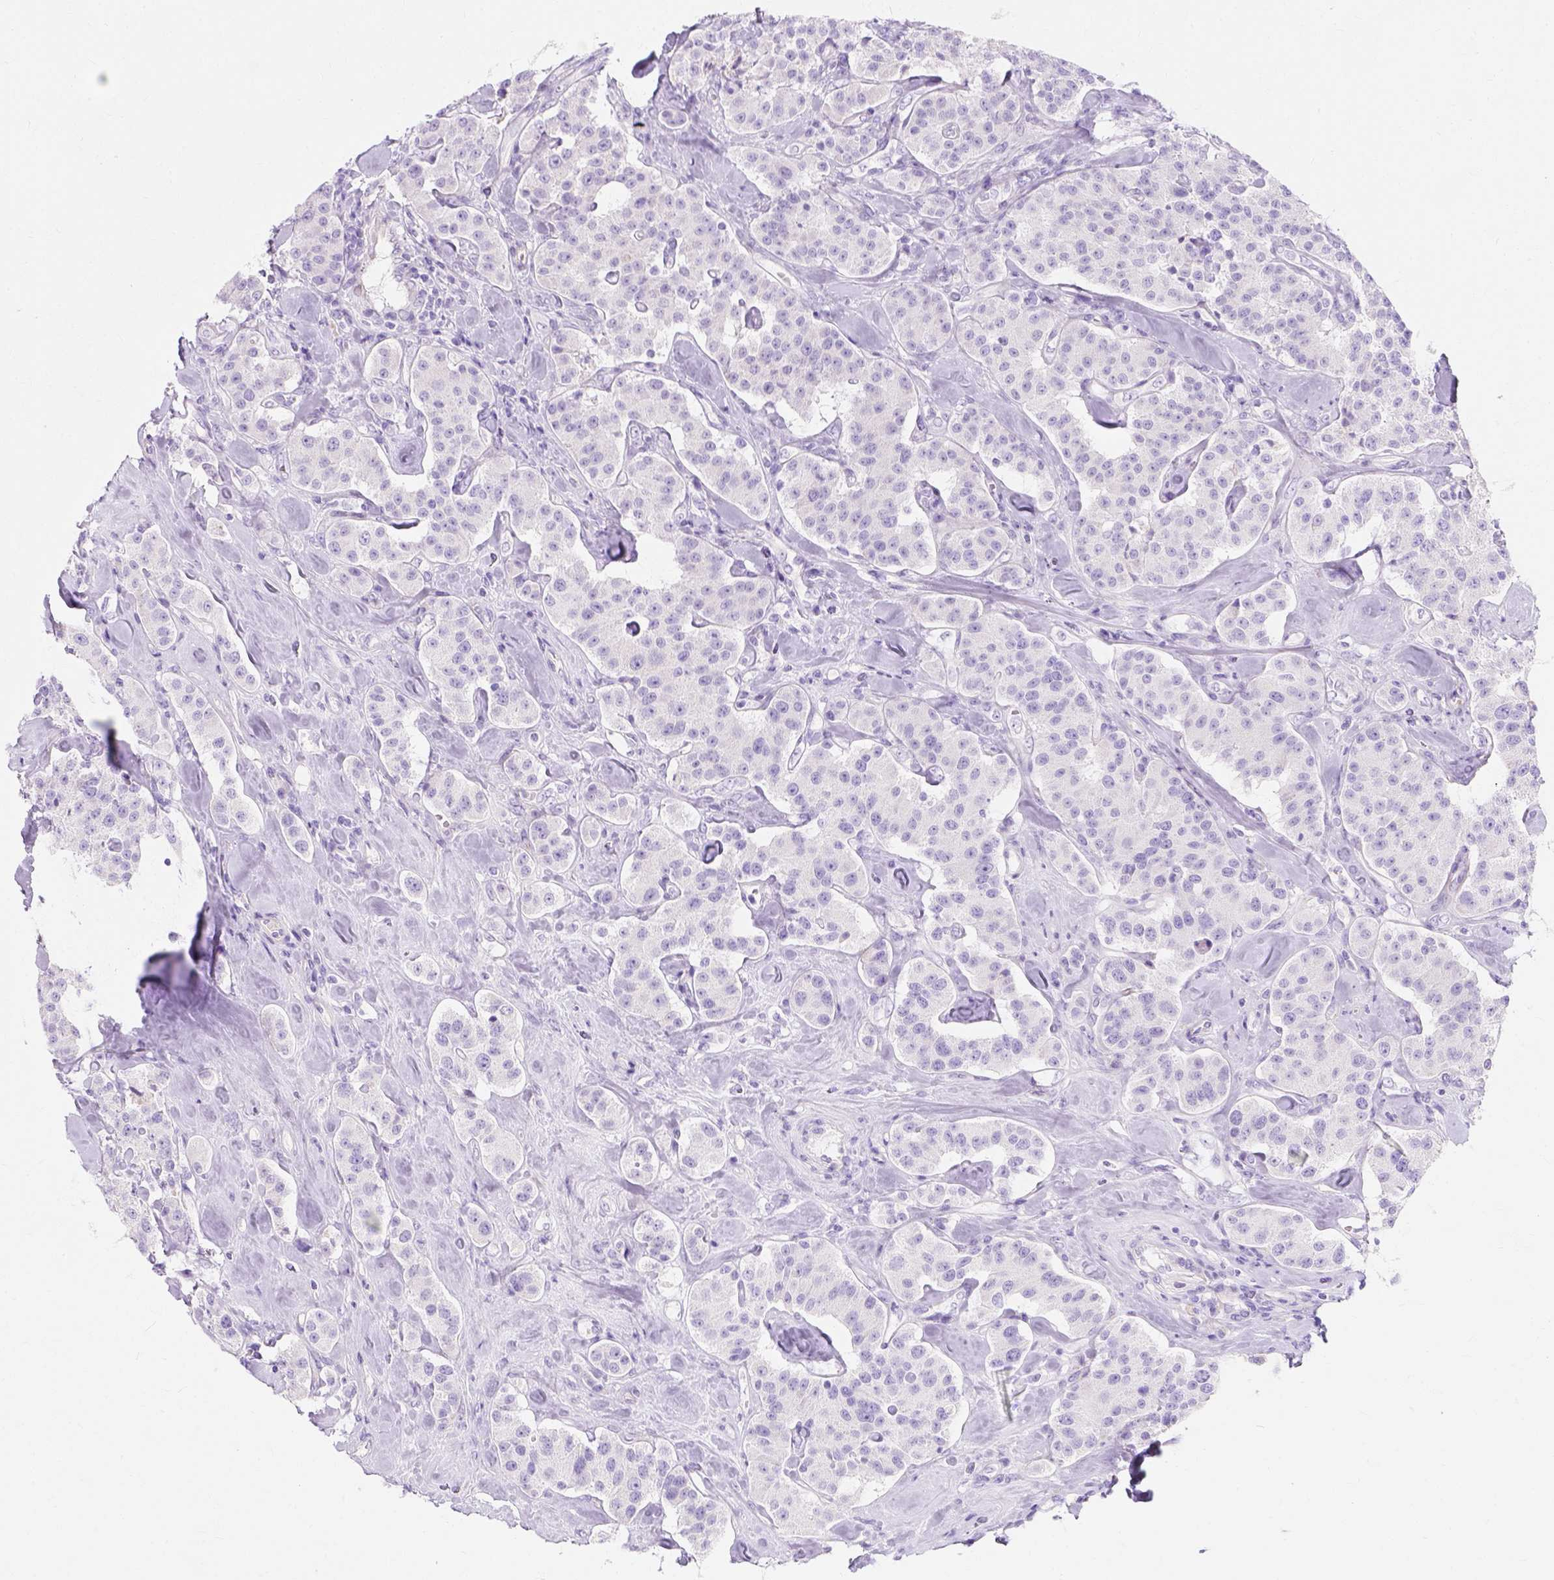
{"staining": {"intensity": "negative", "quantity": "none", "location": "none"}, "tissue": "carcinoid", "cell_type": "Tumor cells", "image_type": "cancer", "snomed": [{"axis": "morphology", "description": "Carcinoid, malignant, NOS"}, {"axis": "topography", "description": "Pancreas"}], "caption": "The IHC image has no significant staining in tumor cells of carcinoid tissue.", "gene": "MYH15", "patient": {"sex": "male", "age": 41}}